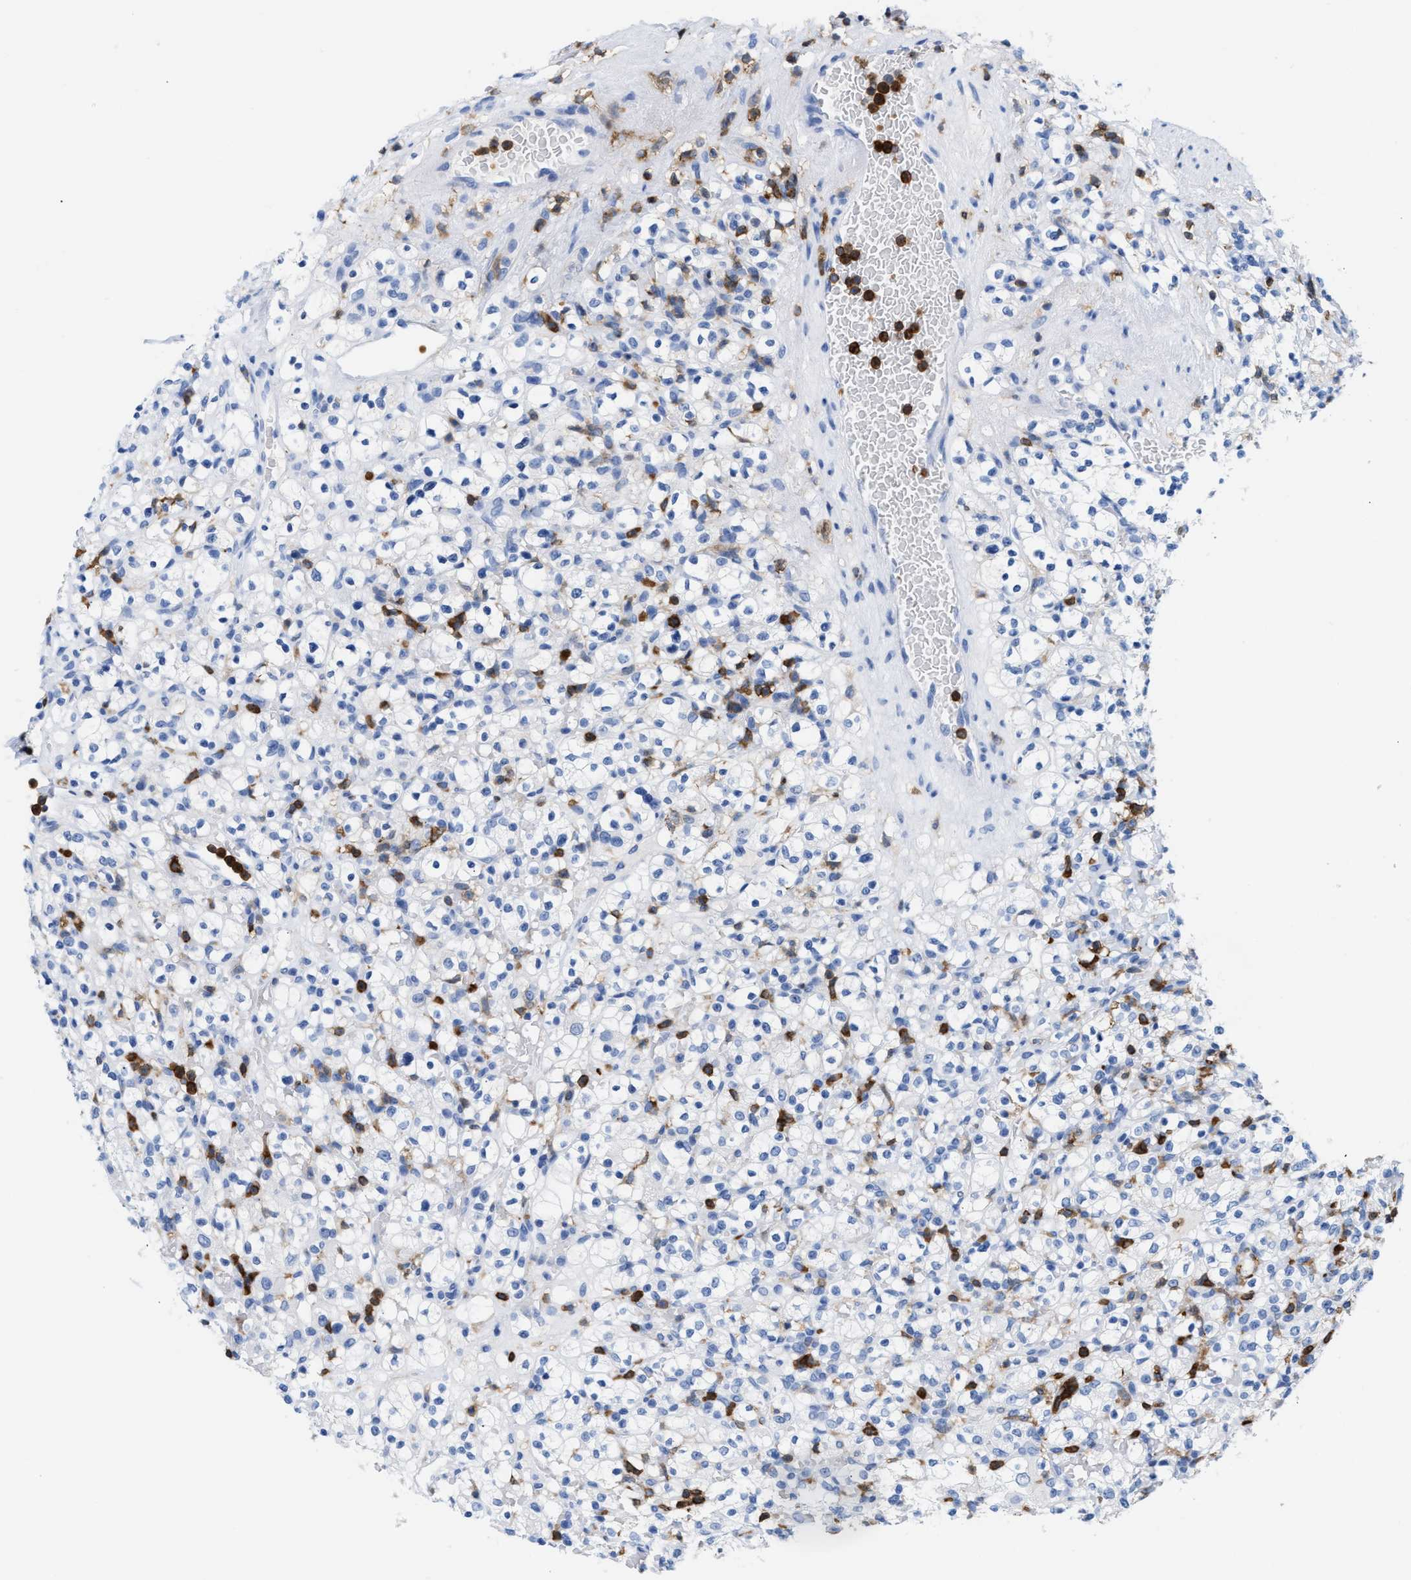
{"staining": {"intensity": "negative", "quantity": "none", "location": "none"}, "tissue": "renal cancer", "cell_type": "Tumor cells", "image_type": "cancer", "snomed": [{"axis": "morphology", "description": "Normal tissue, NOS"}, {"axis": "morphology", "description": "Adenocarcinoma, NOS"}, {"axis": "topography", "description": "Kidney"}], "caption": "Immunohistochemistry (IHC) image of neoplastic tissue: renal cancer (adenocarcinoma) stained with DAB demonstrates no significant protein positivity in tumor cells.", "gene": "LCP1", "patient": {"sex": "female", "age": 72}}